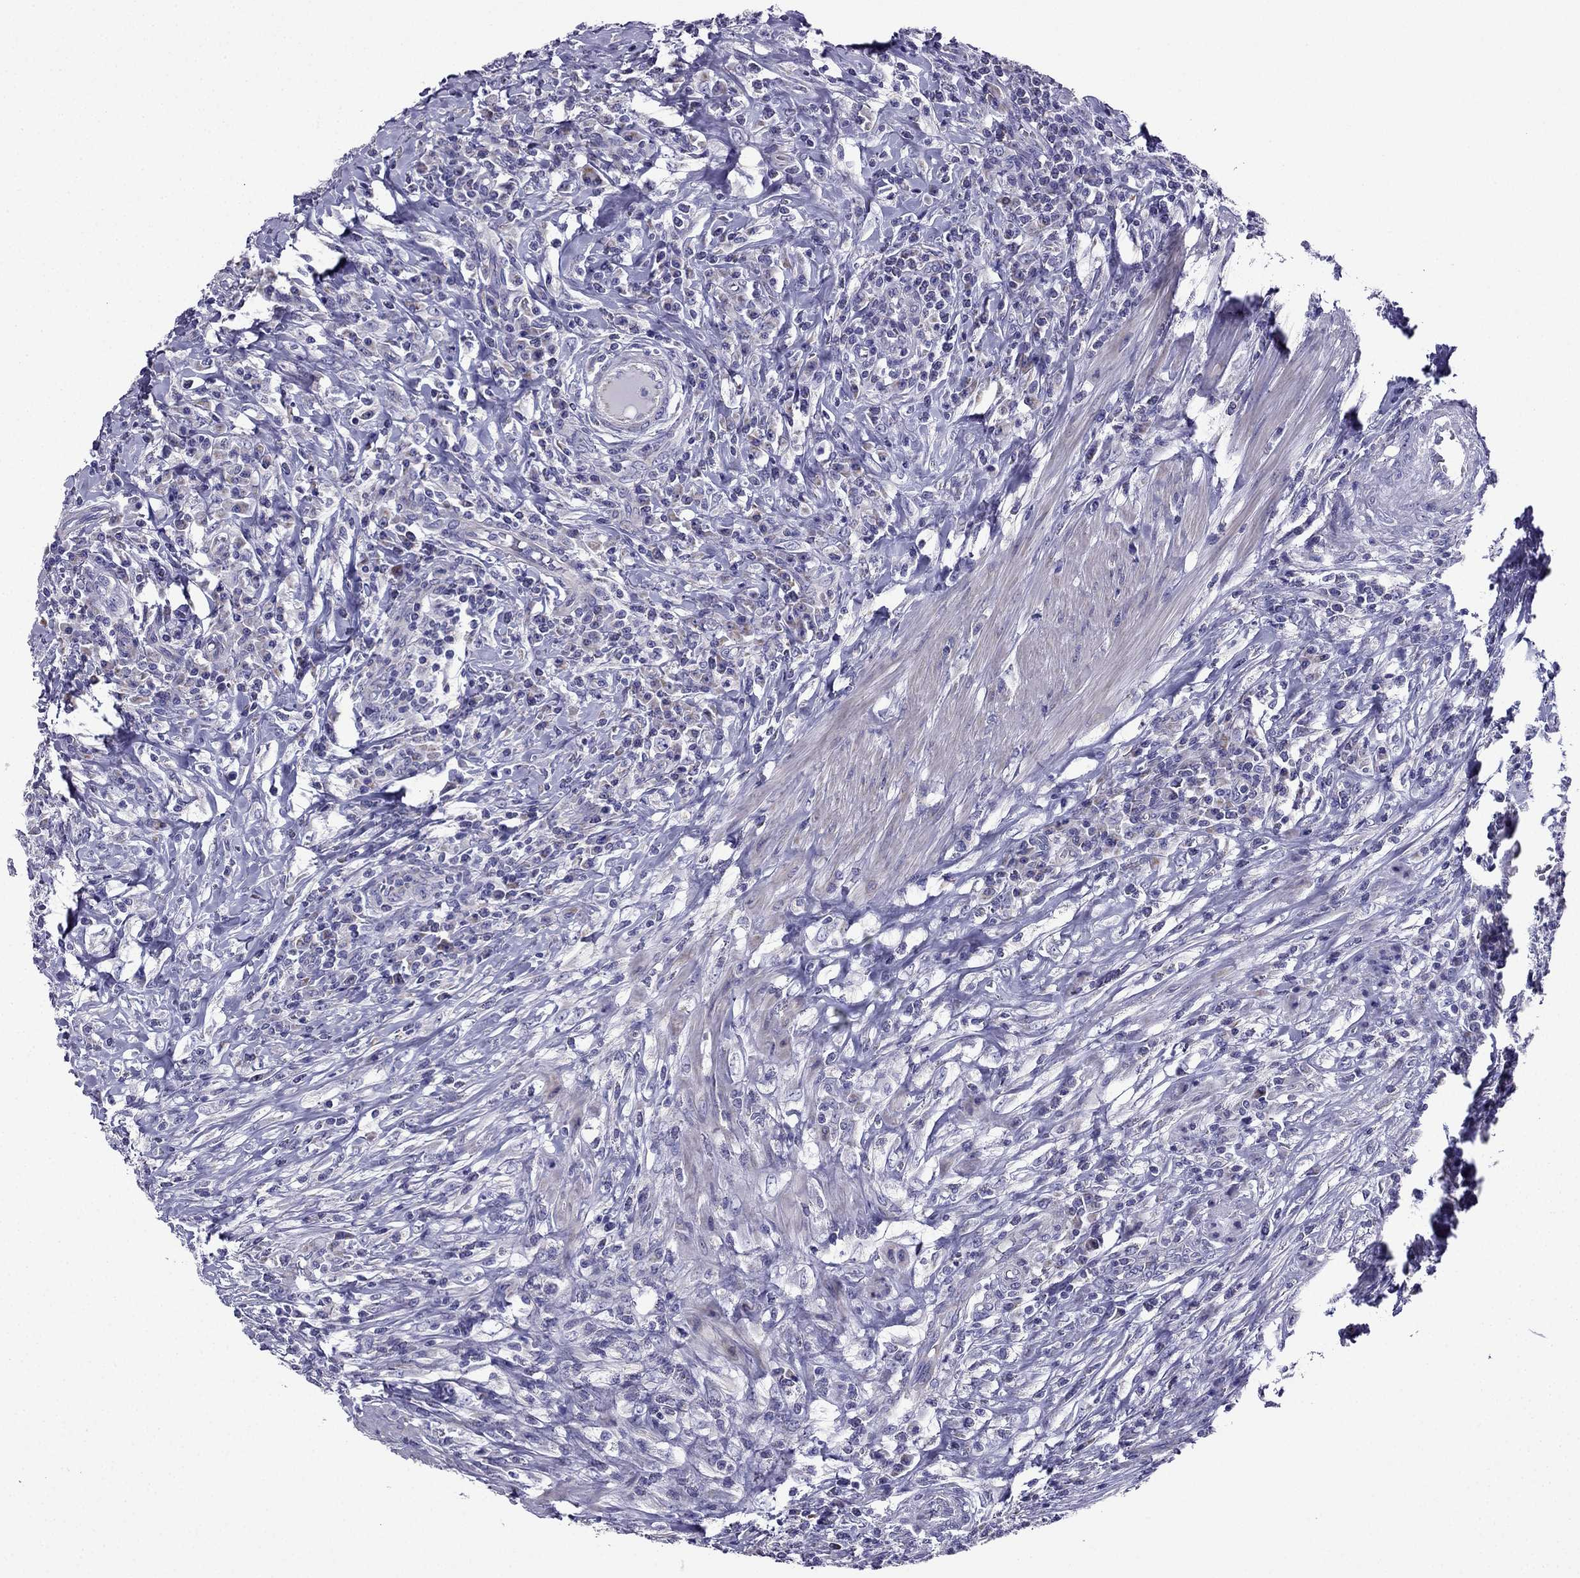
{"staining": {"intensity": "weak", "quantity": "<25%", "location": "cytoplasmic/membranous"}, "tissue": "colorectal cancer", "cell_type": "Tumor cells", "image_type": "cancer", "snomed": [{"axis": "morphology", "description": "Adenocarcinoma, NOS"}, {"axis": "topography", "description": "Colon"}], "caption": "IHC photomicrograph of human colorectal adenocarcinoma stained for a protein (brown), which exhibits no staining in tumor cells. (DAB (3,3'-diaminobenzidine) IHC with hematoxylin counter stain).", "gene": "KIF5A", "patient": {"sex": "male", "age": 53}}